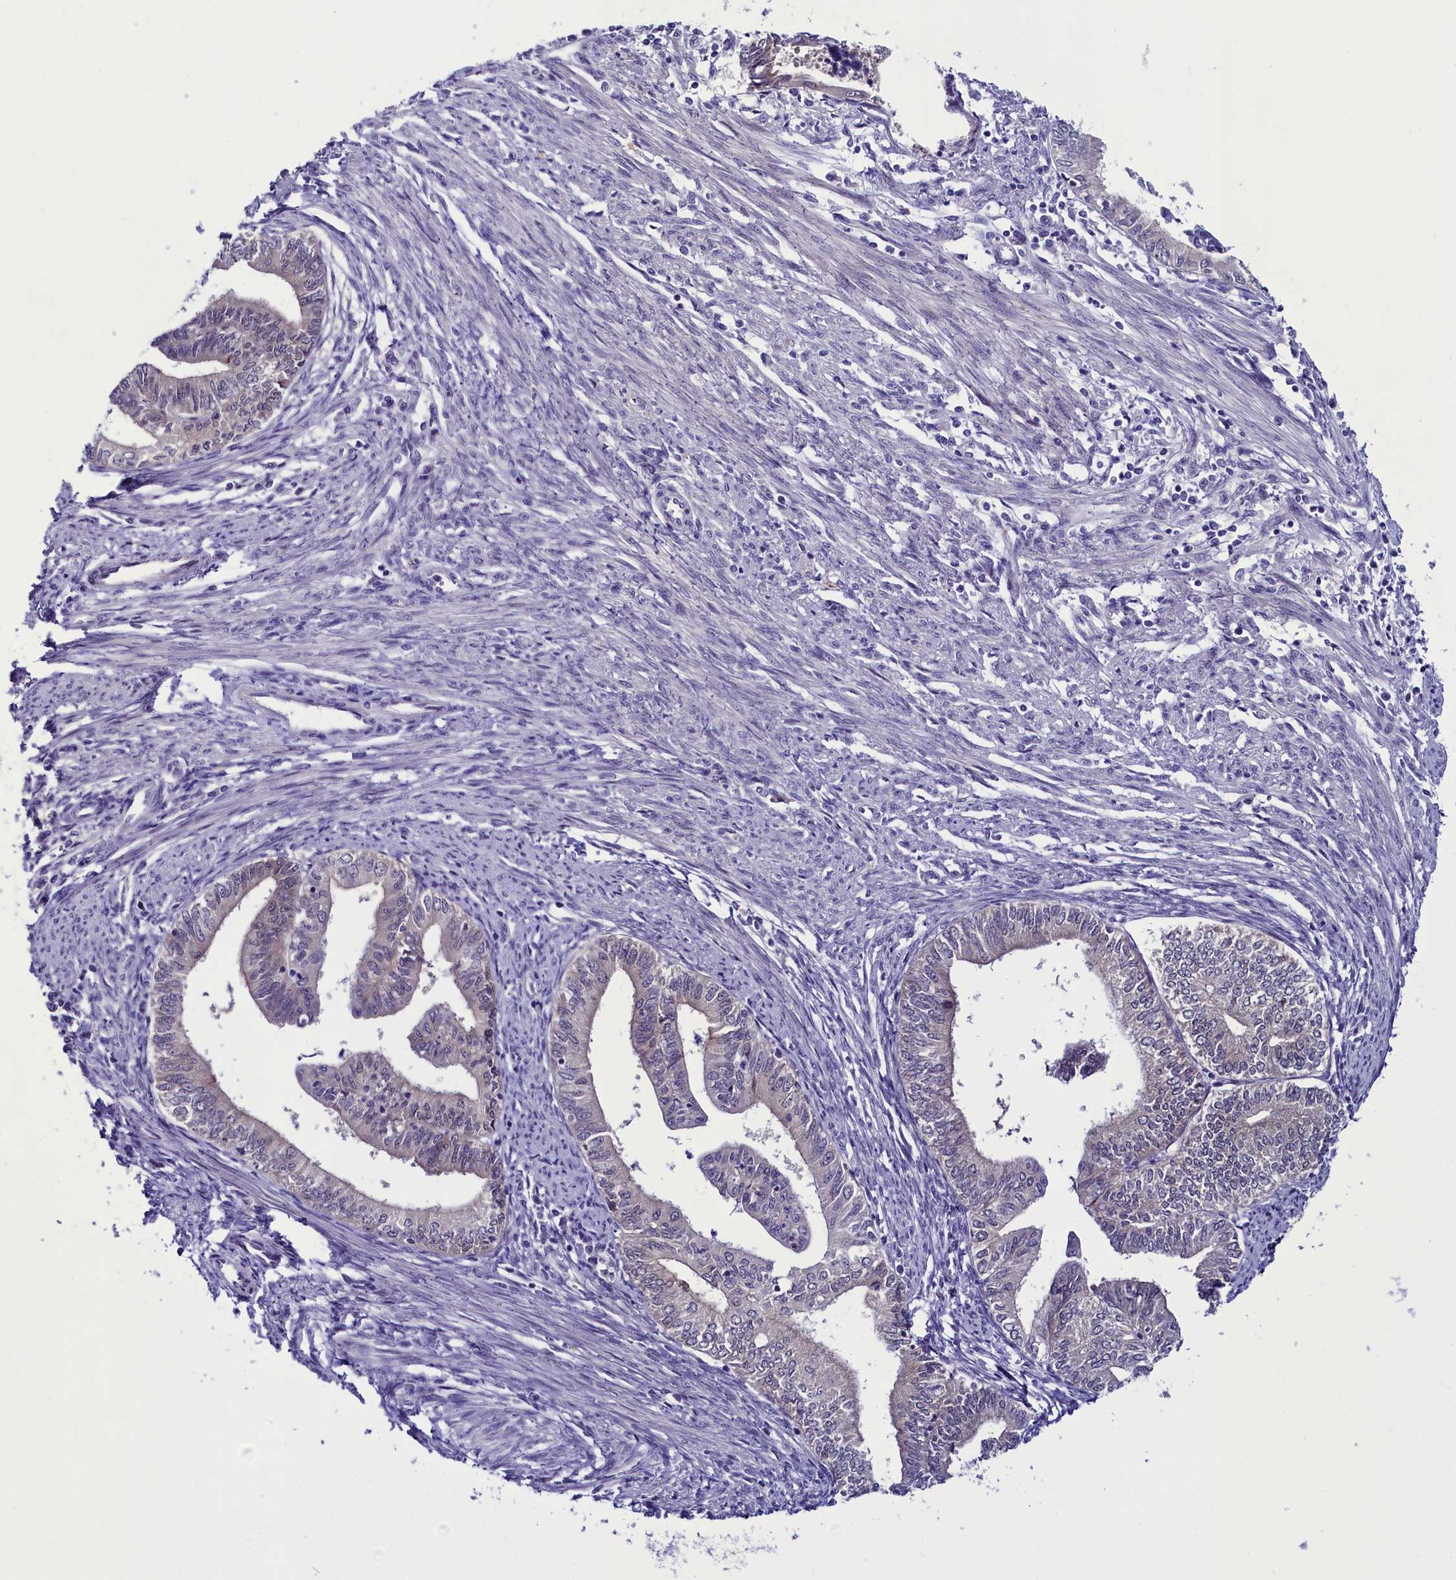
{"staining": {"intensity": "negative", "quantity": "none", "location": "none"}, "tissue": "endometrial cancer", "cell_type": "Tumor cells", "image_type": "cancer", "snomed": [{"axis": "morphology", "description": "Adenocarcinoma, NOS"}, {"axis": "topography", "description": "Endometrium"}], "caption": "A high-resolution micrograph shows IHC staining of endometrial adenocarcinoma, which displays no significant positivity in tumor cells. Nuclei are stained in blue.", "gene": "CCDC106", "patient": {"sex": "female", "age": 66}}